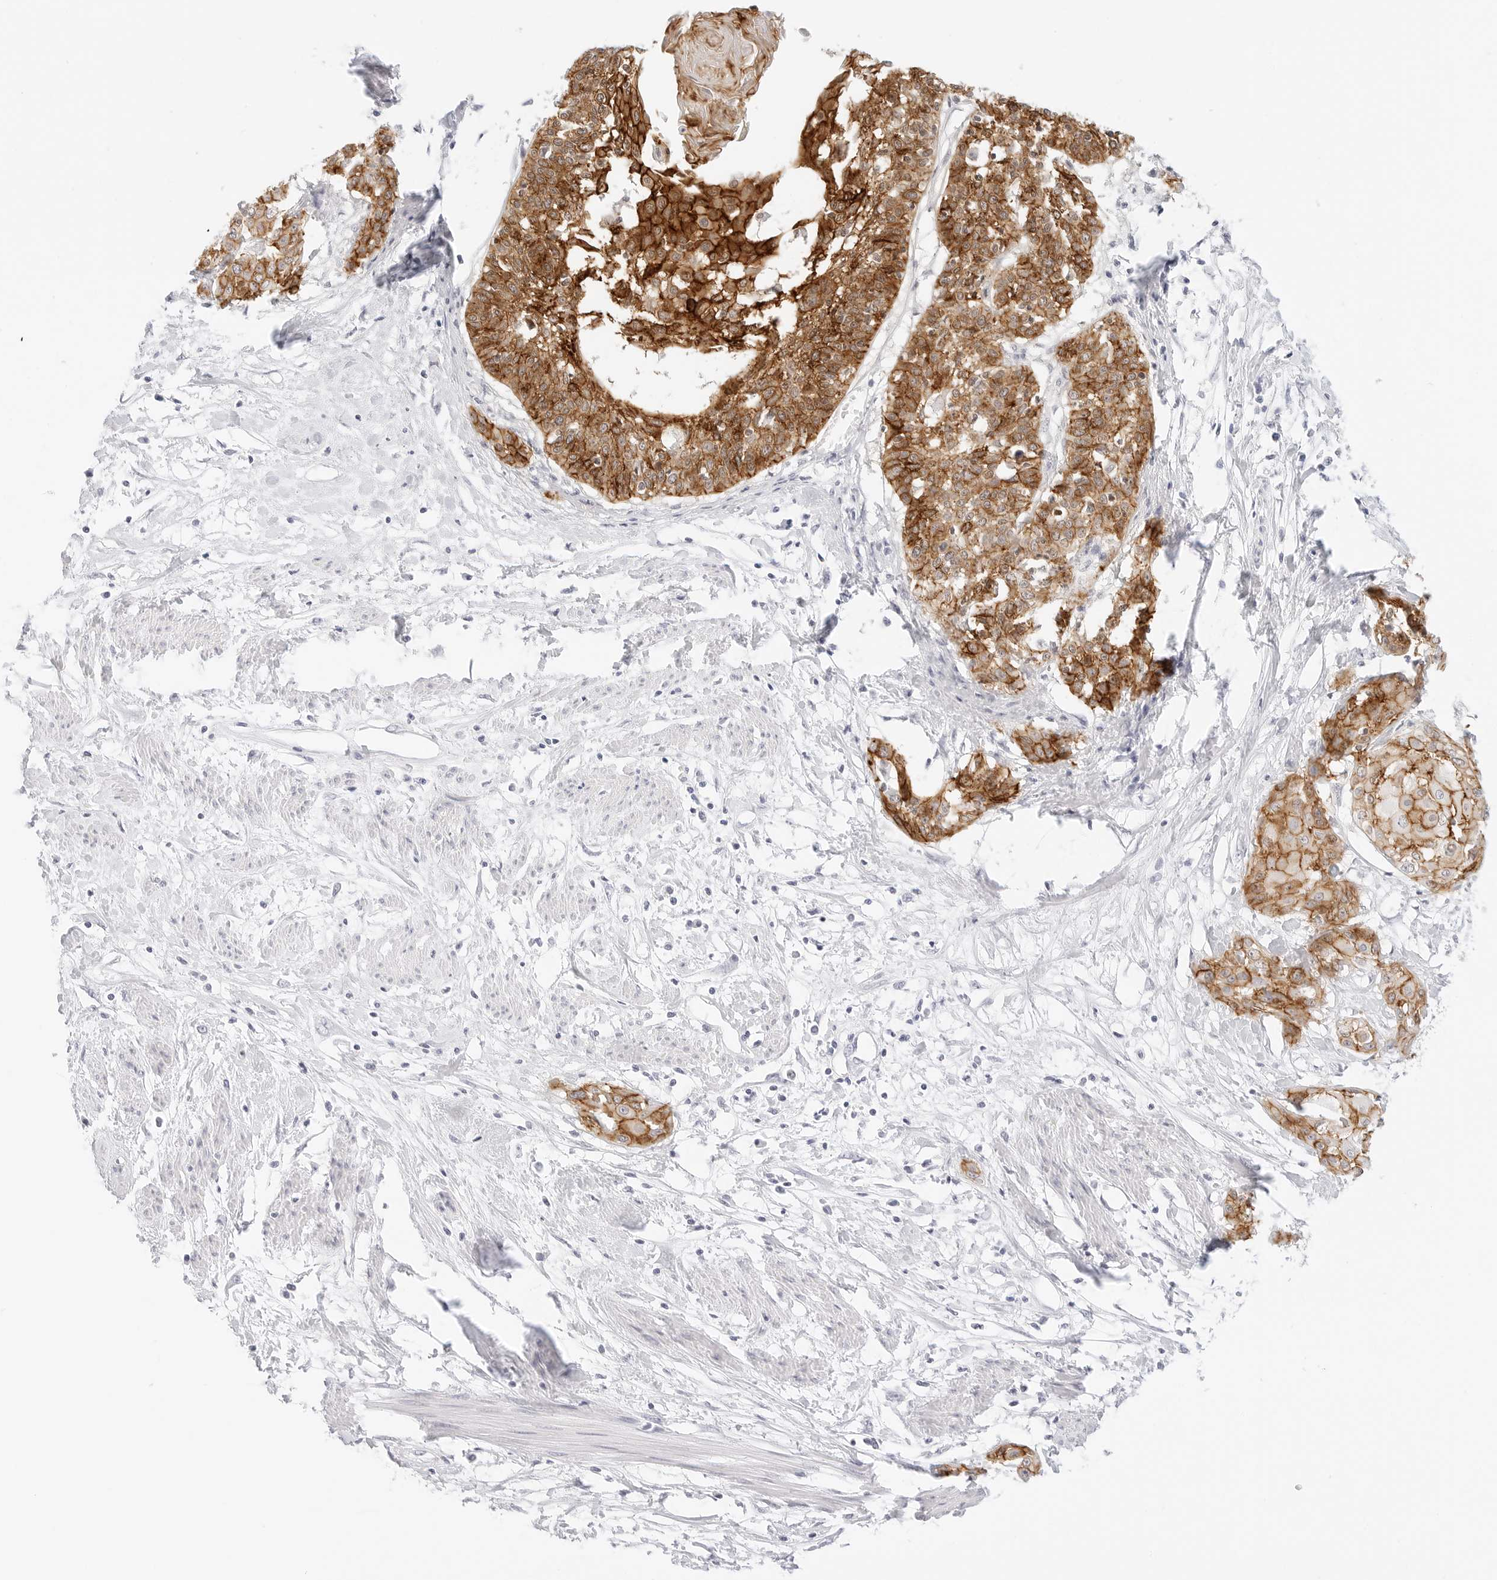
{"staining": {"intensity": "moderate", "quantity": ">75%", "location": "cytoplasmic/membranous"}, "tissue": "cervical cancer", "cell_type": "Tumor cells", "image_type": "cancer", "snomed": [{"axis": "morphology", "description": "Squamous cell carcinoma, NOS"}, {"axis": "topography", "description": "Cervix"}], "caption": "Immunohistochemistry micrograph of human squamous cell carcinoma (cervical) stained for a protein (brown), which reveals medium levels of moderate cytoplasmic/membranous expression in approximately >75% of tumor cells.", "gene": "CDH1", "patient": {"sex": "female", "age": 57}}